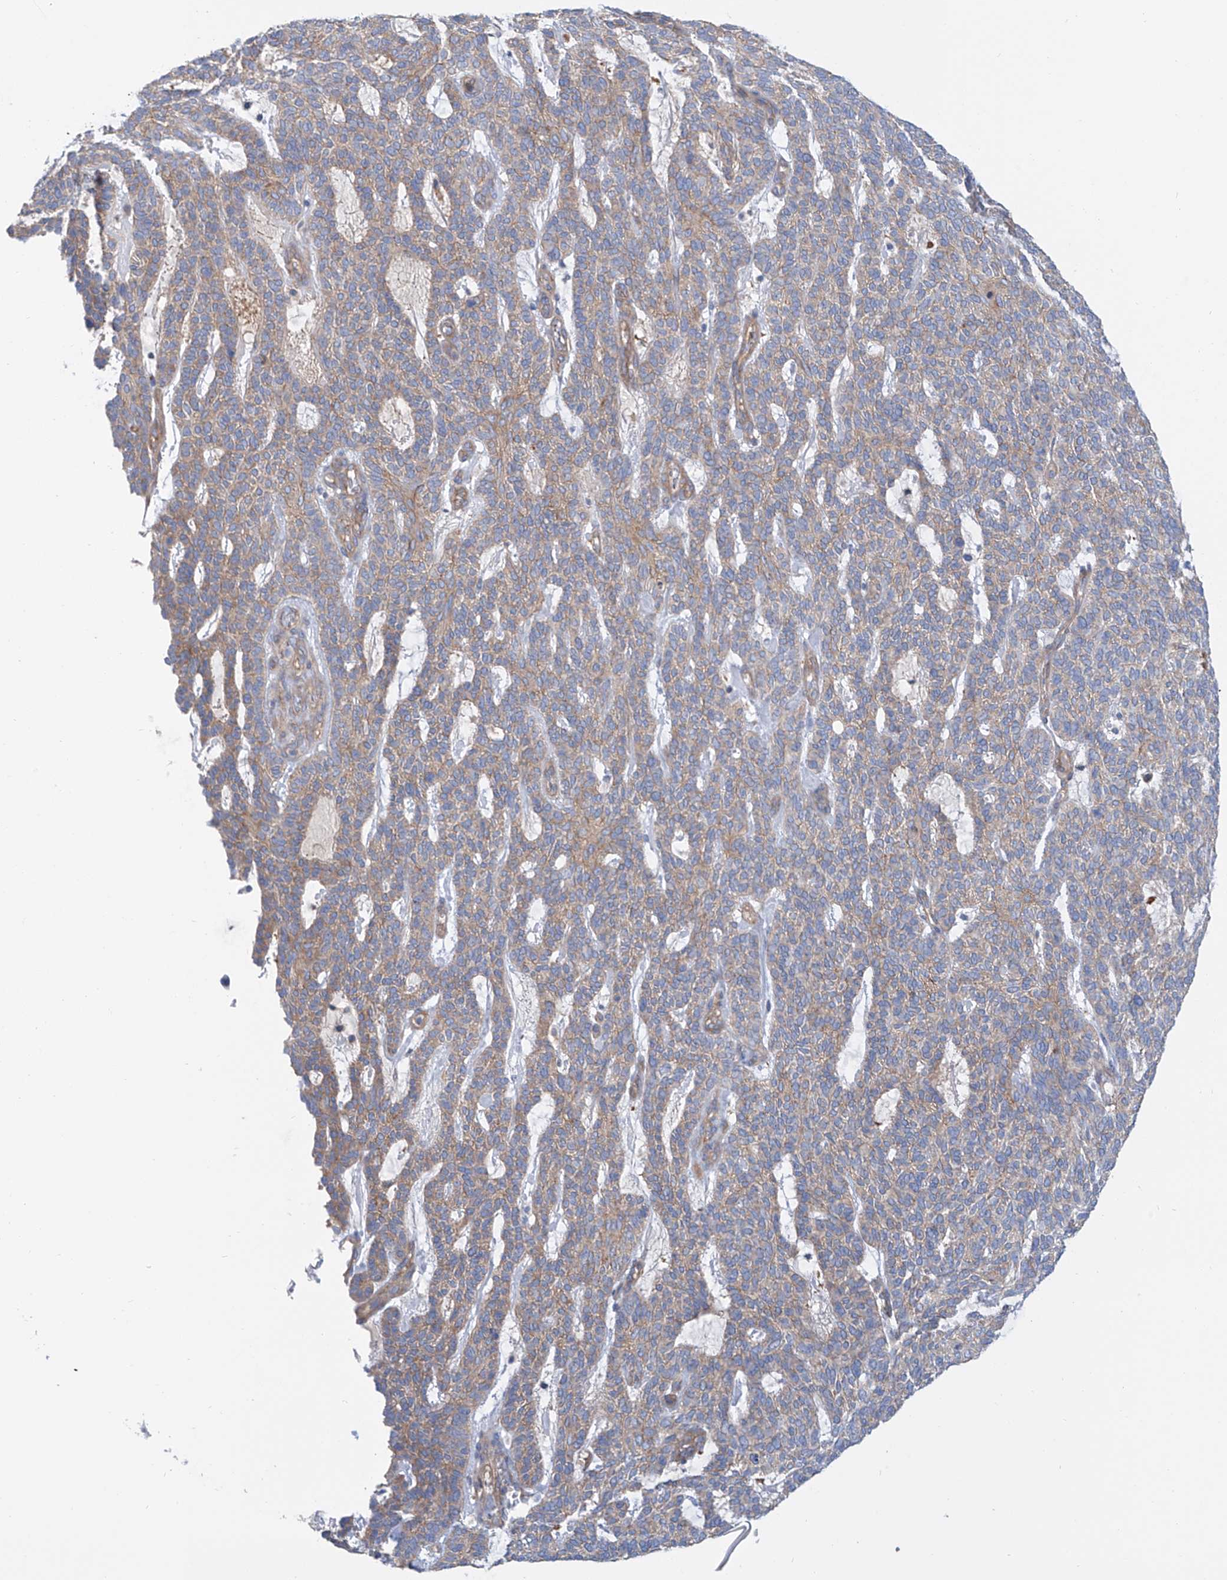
{"staining": {"intensity": "weak", "quantity": "25%-75%", "location": "cytoplasmic/membranous"}, "tissue": "skin cancer", "cell_type": "Tumor cells", "image_type": "cancer", "snomed": [{"axis": "morphology", "description": "Squamous cell carcinoma, NOS"}, {"axis": "topography", "description": "Skin"}], "caption": "The immunohistochemical stain highlights weak cytoplasmic/membranous staining in tumor cells of skin cancer (squamous cell carcinoma) tissue.", "gene": "TMEM209", "patient": {"sex": "female", "age": 90}}